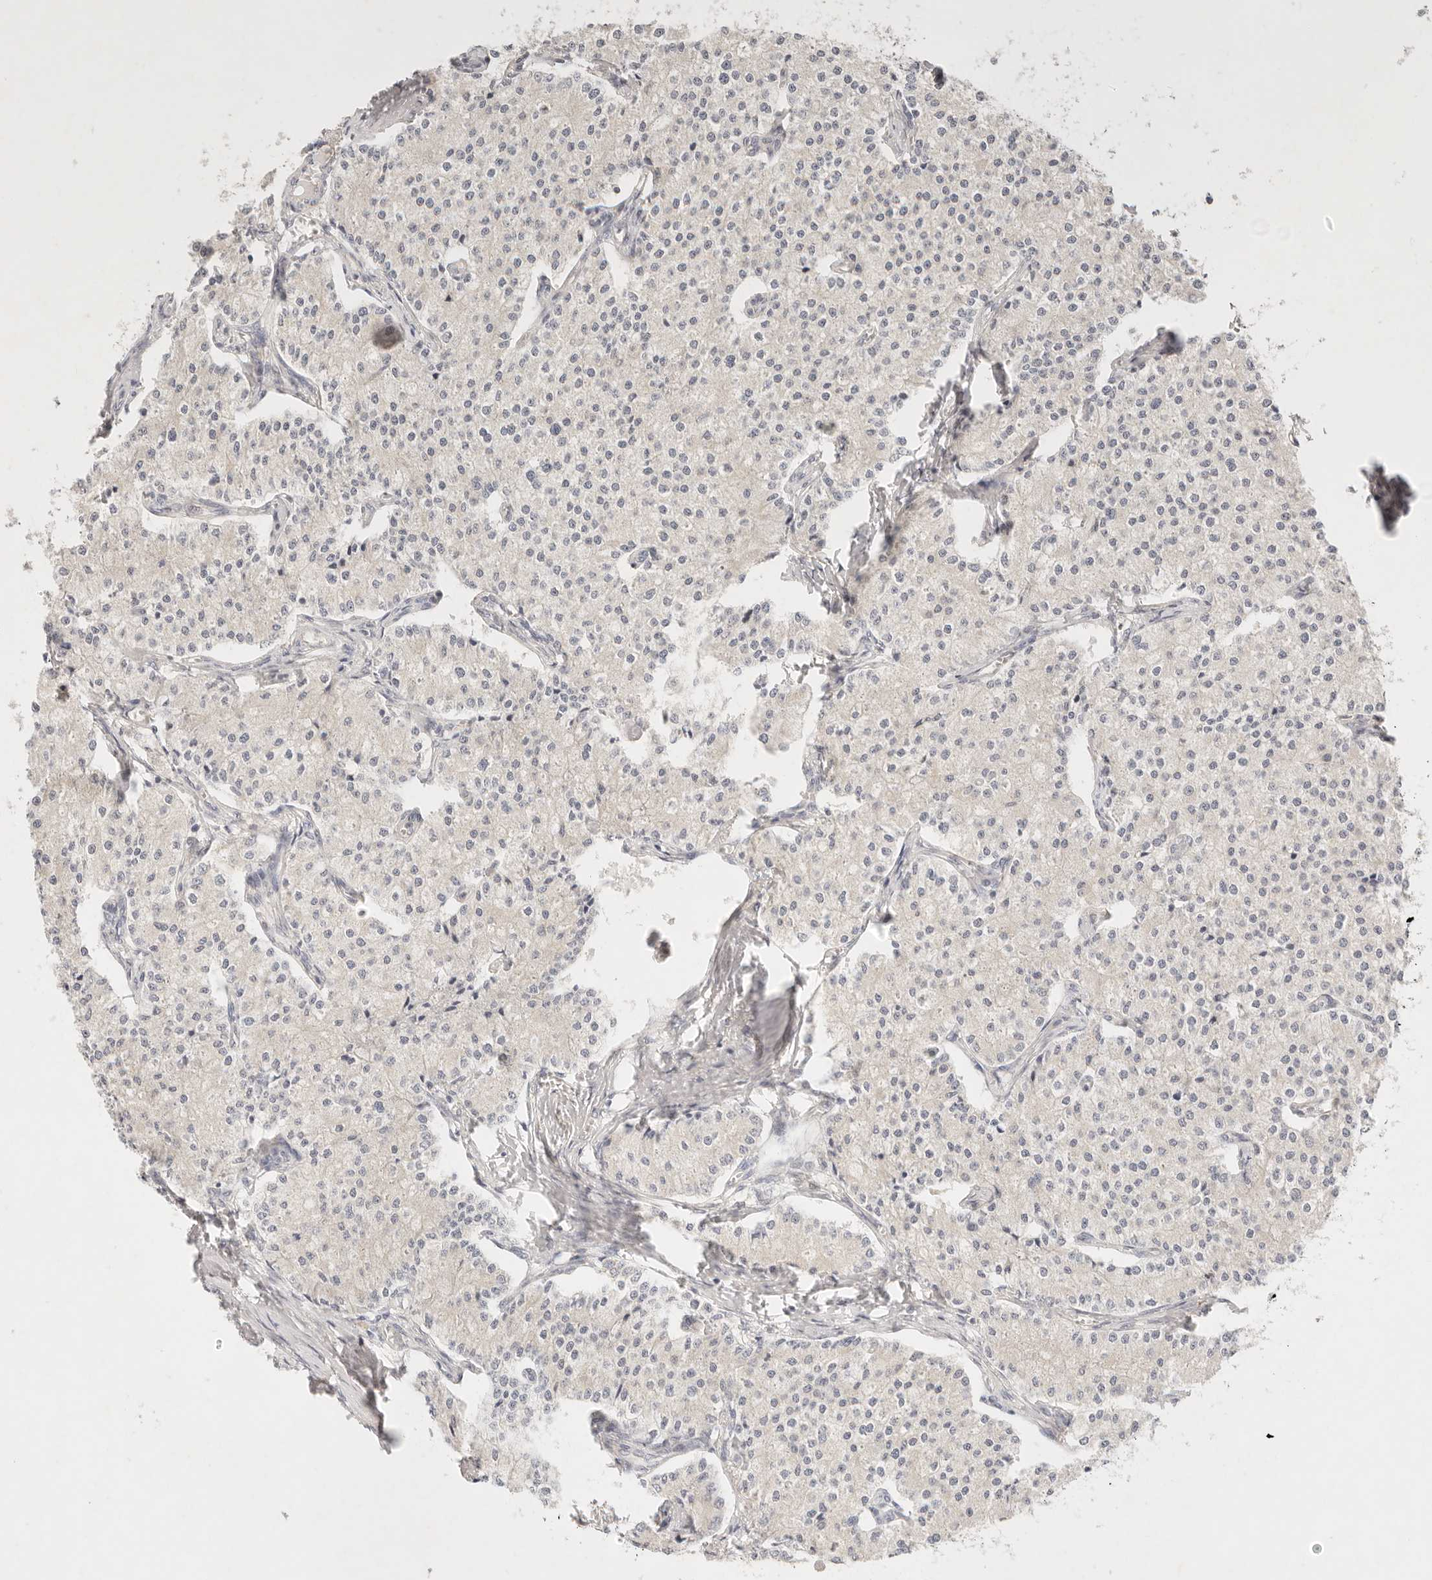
{"staining": {"intensity": "negative", "quantity": "none", "location": "none"}, "tissue": "carcinoid", "cell_type": "Tumor cells", "image_type": "cancer", "snomed": [{"axis": "morphology", "description": "Carcinoid, malignant, NOS"}, {"axis": "topography", "description": "Colon"}], "caption": "The photomicrograph shows no staining of tumor cells in malignant carcinoid.", "gene": "GPR84", "patient": {"sex": "female", "age": 52}}